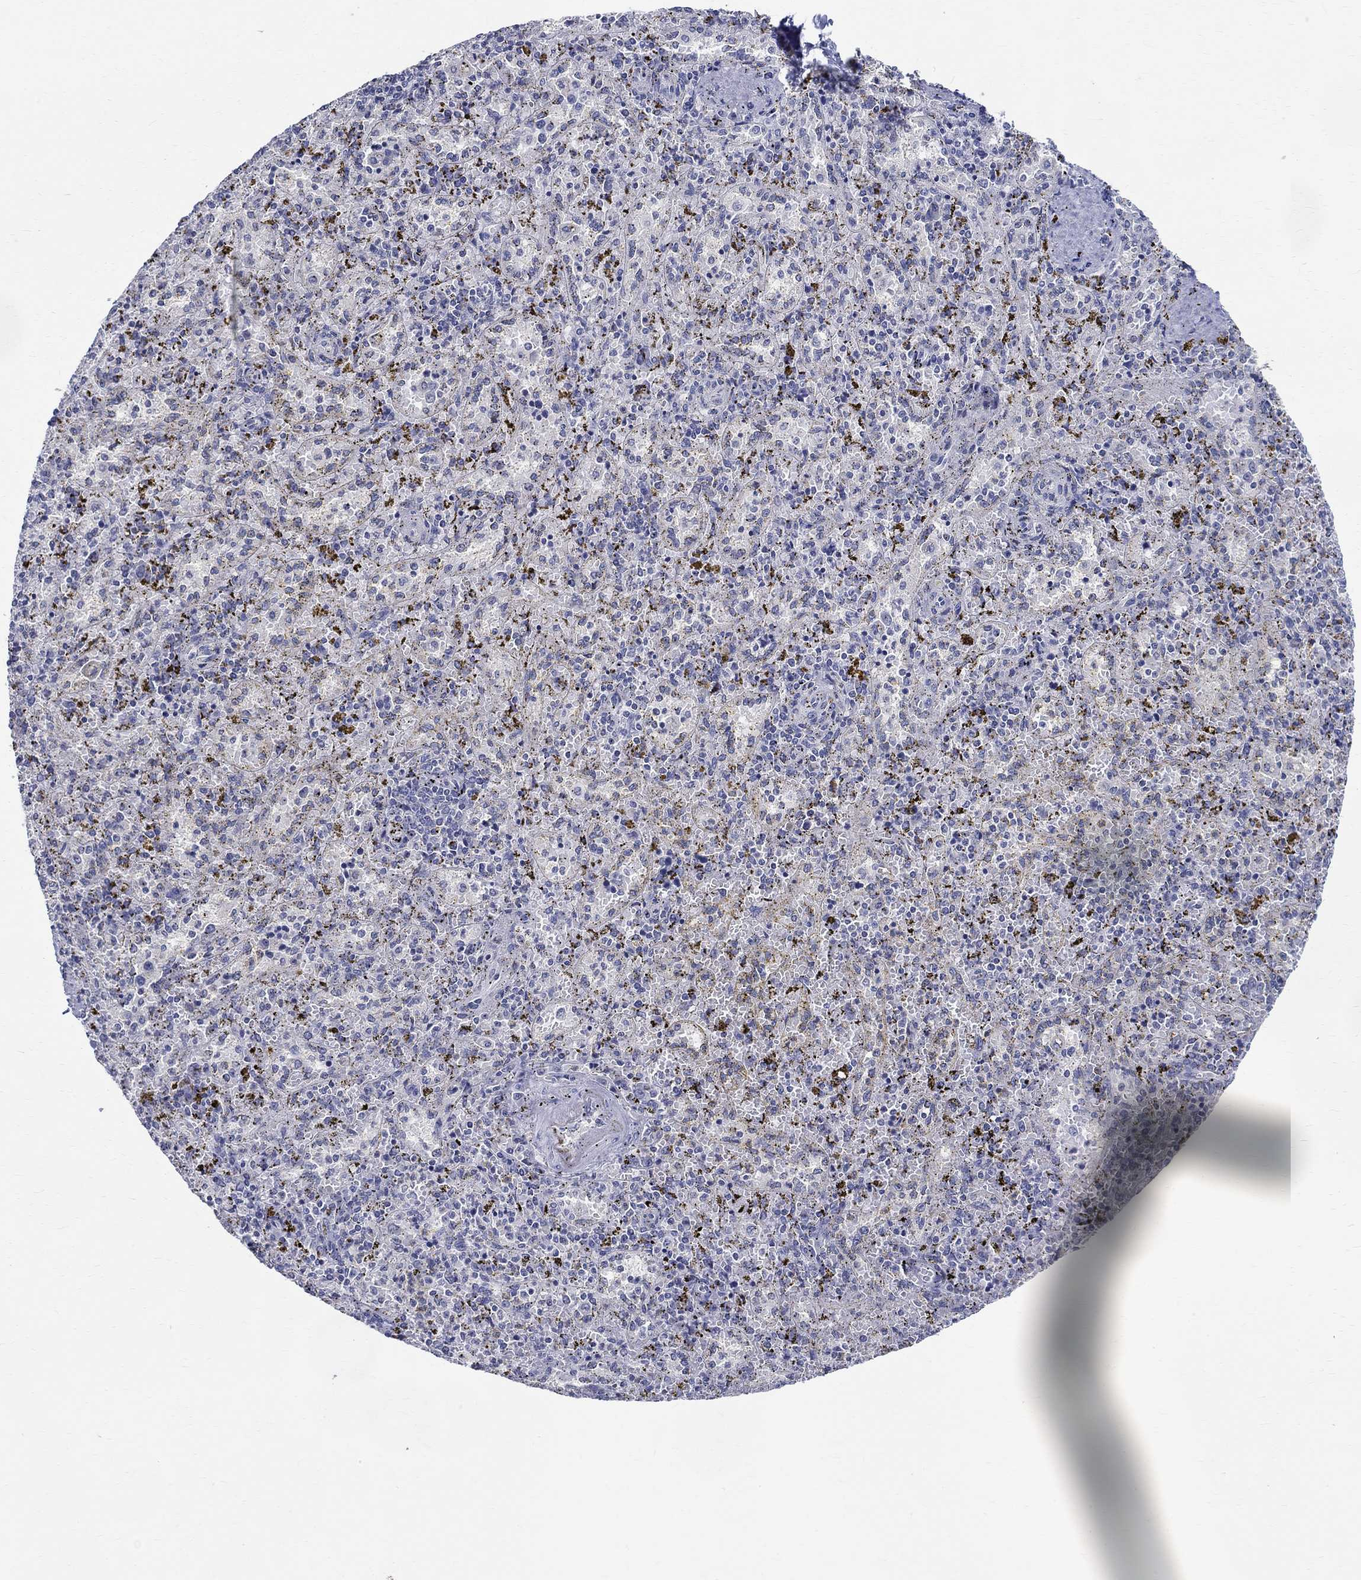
{"staining": {"intensity": "negative", "quantity": "none", "location": "none"}, "tissue": "spleen", "cell_type": "Cells in red pulp", "image_type": "normal", "snomed": [{"axis": "morphology", "description": "Normal tissue, NOS"}, {"axis": "topography", "description": "Spleen"}], "caption": "Human spleen stained for a protein using immunohistochemistry (IHC) exhibits no positivity in cells in red pulp.", "gene": "CETN1", "patient": {"sex": "female", "age": 50}}